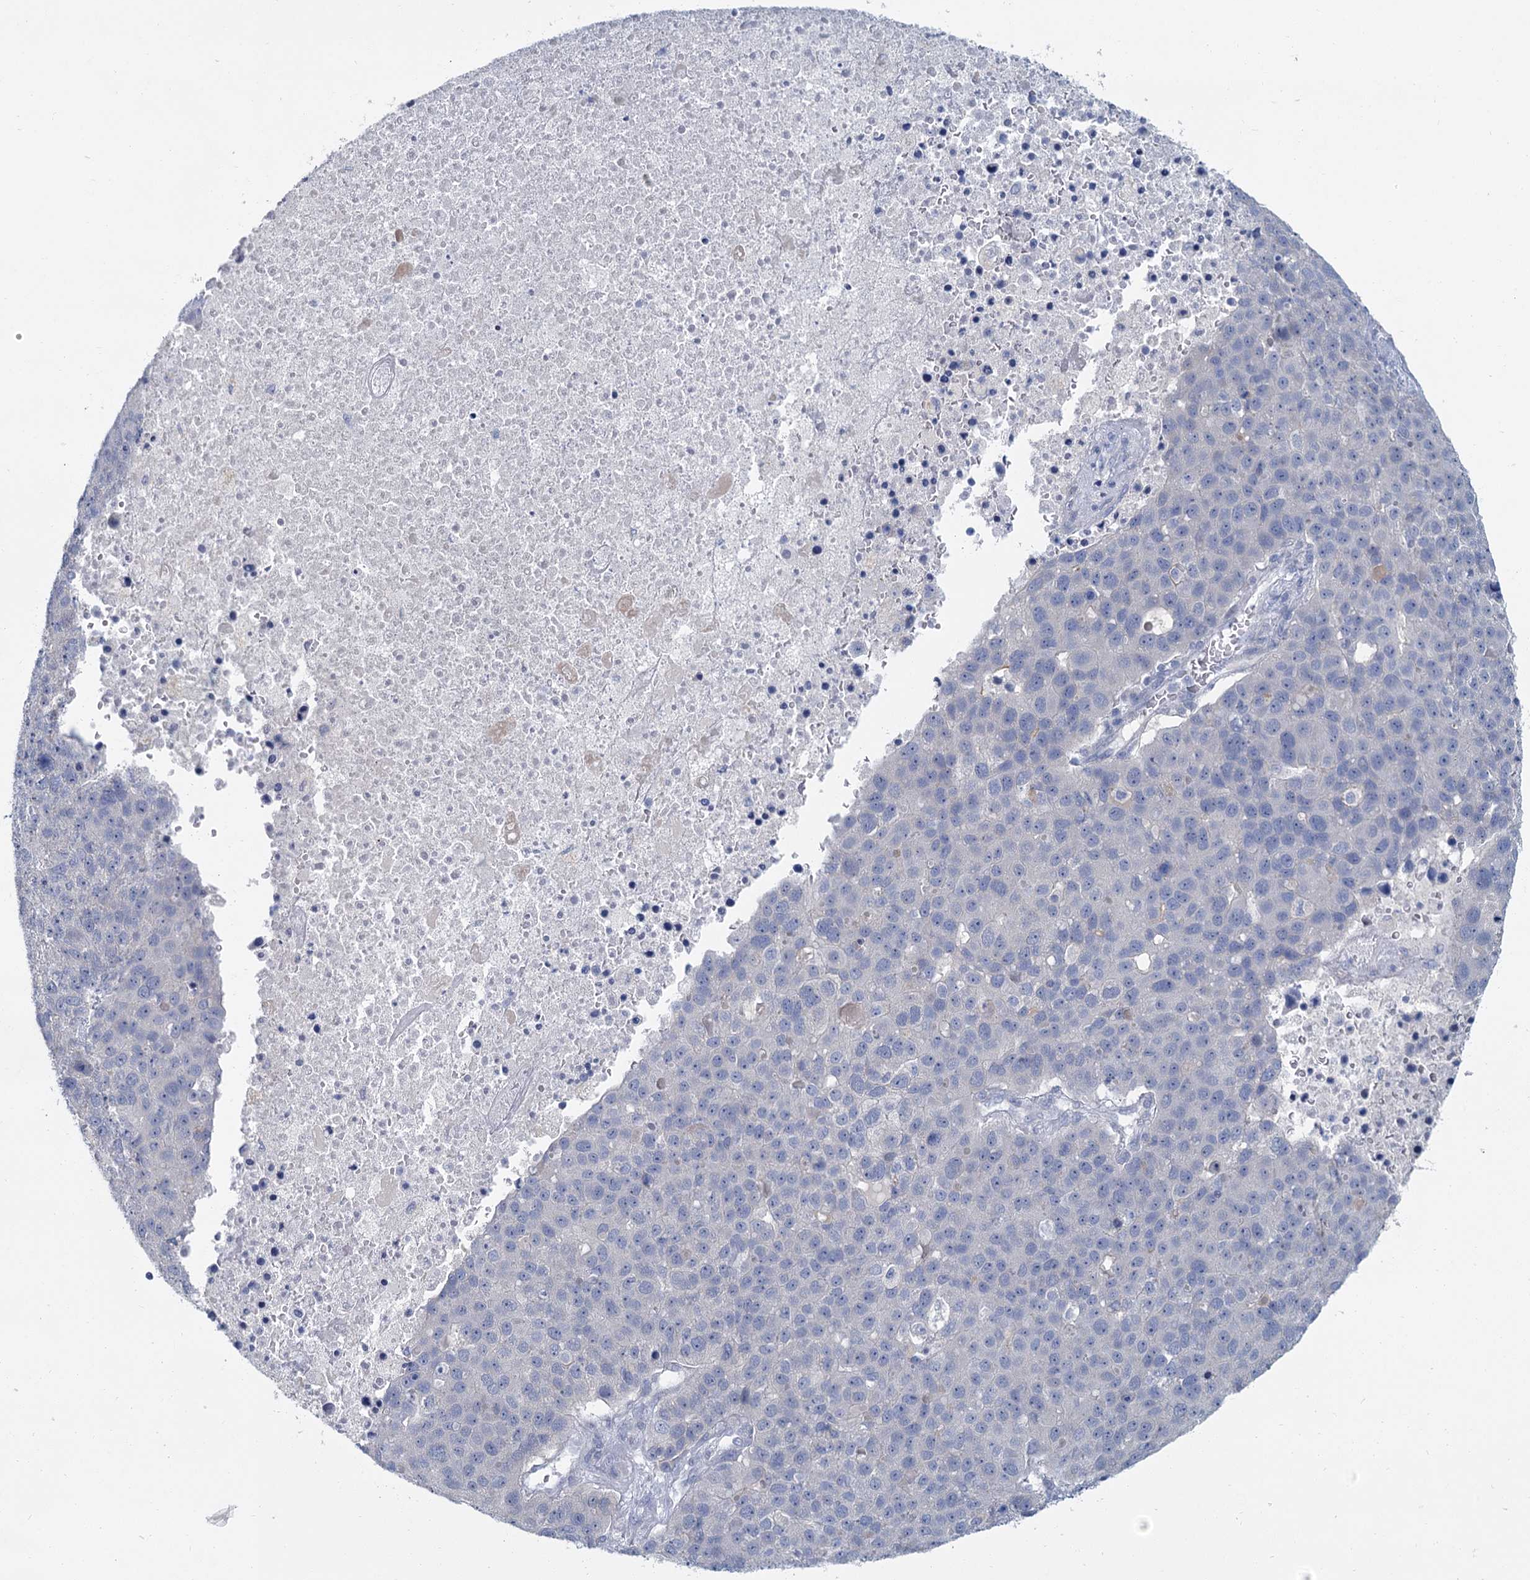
{"staining": {"intensity": "negative", "quantity": "none", "location": "none"}, "tissue": "pancreatic cancer", "cell_type": "Tumor cells", "image_type": "cancer", "snomed": [{"axis": "morphology", "description": "Adenocarcinoma, NOS"}, {"axis": "topography", "description": "Pancreas"}], "caption": "A high-resolution photomicrograph shows IHC staining of pancreatic cancer (adenocarcinoma), which reveals no significant staining in tumor cells.", "gene": "ACRBP", "patient": {"sex": "female", "age": 61}}